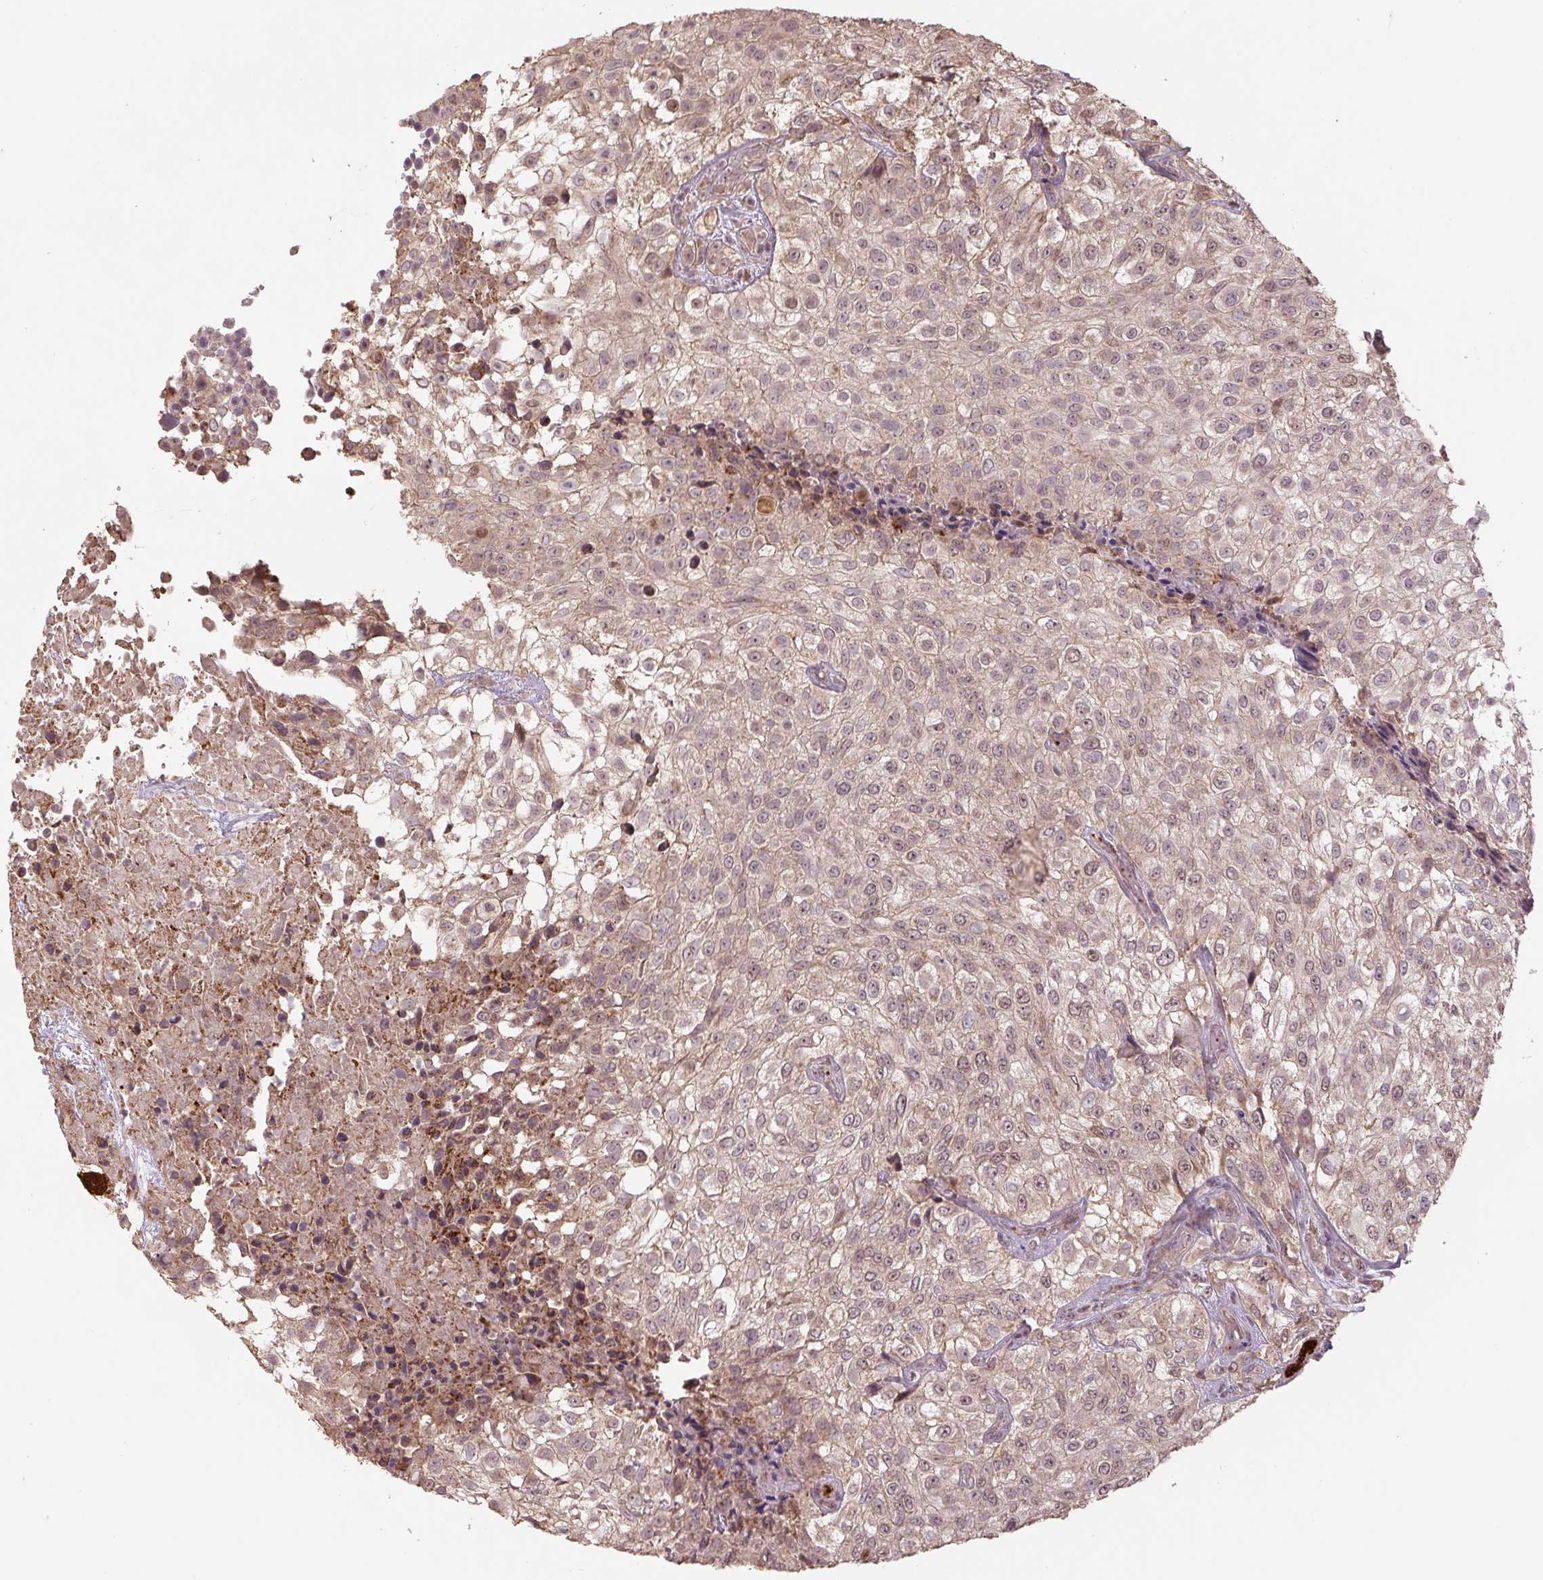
{"staining": {"intensity": "weak", "quantity": ">75%", "location": "cytoplasmic/membranous,nuclear"}, "tissue": "urothelial cancer", "cell_type": "Tumor cells", "image_type": "cancer", "snomed": [{"axis": "morphology", "description": "Urothelial carcinoma, High grade"}, {"axis": "topography", "description": "Urinary bladder"}], "caption": "Immunohistochemical staining of human urothelial carcinoma (high-grade) exhibits weak cytoplasmic/membranous and nuclear protein staining in approximately >75% of tumor cells.", "gene": "TMEM160", "patient": {"sex": "male", "age": 56}}